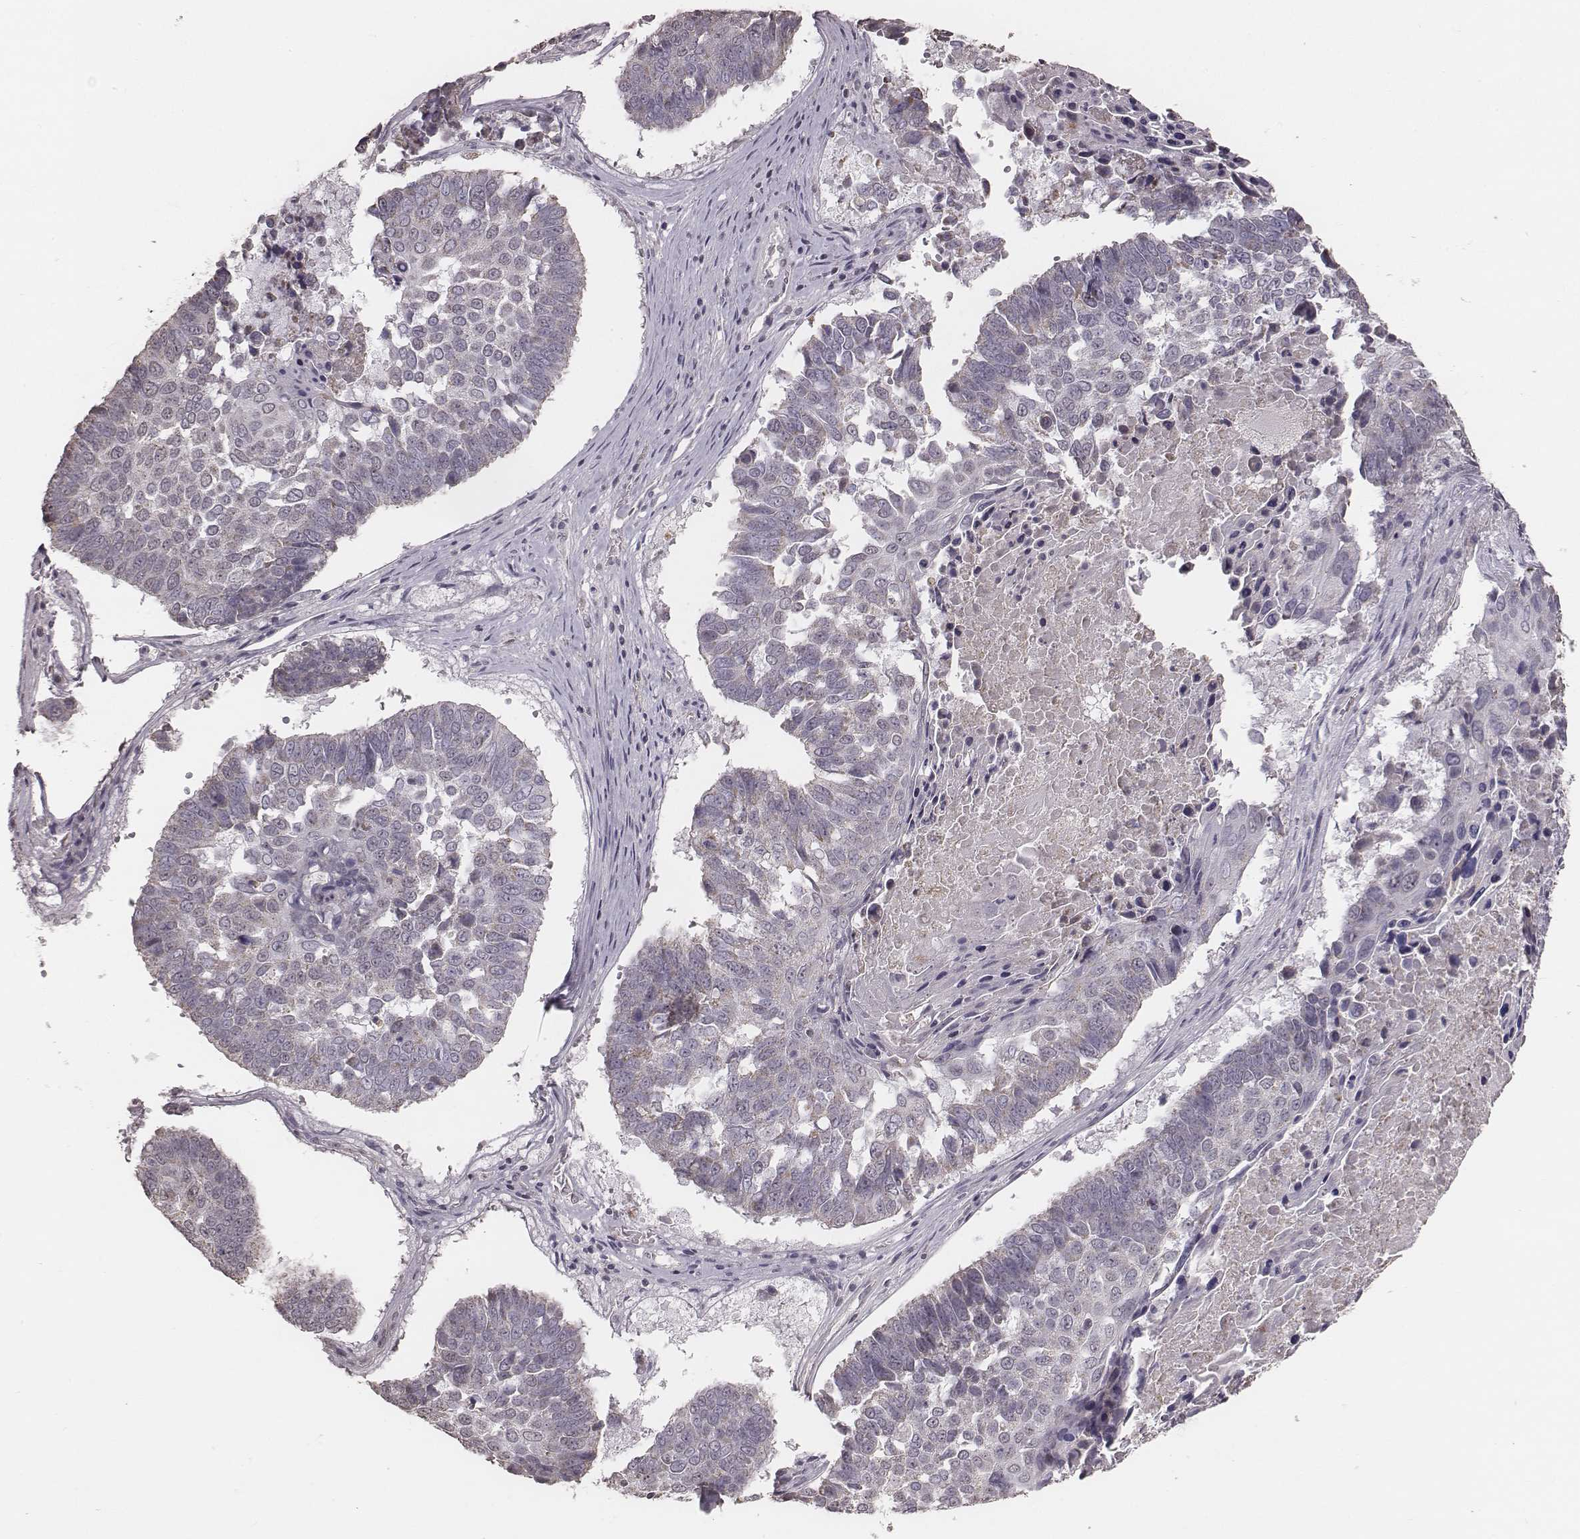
{"staining": {"intensity": "negative", "quantity": "none", "location": "none"}, "tissue": "lung cancer", "cell_type": "Tumor cells", "image_type": "cancer", "snomed": [{"axis": "morphology", "description": "Squamous cell carcinoma, NOS"}, {"axis": "topography", "description": "Lung"}], "caption": "High power microscopy micrograph of an immunohistochemistry (IHC) image of lung cancer, revealing no significant staining in tumor cells. Brightfield microscopy of immunohistochemistry (IHC) stained with DAB (brown) and hematoxylin (blue), captured at high magnification.", "gene": "SLC7A4", "patient": {"sex": "male", "age": 73}}